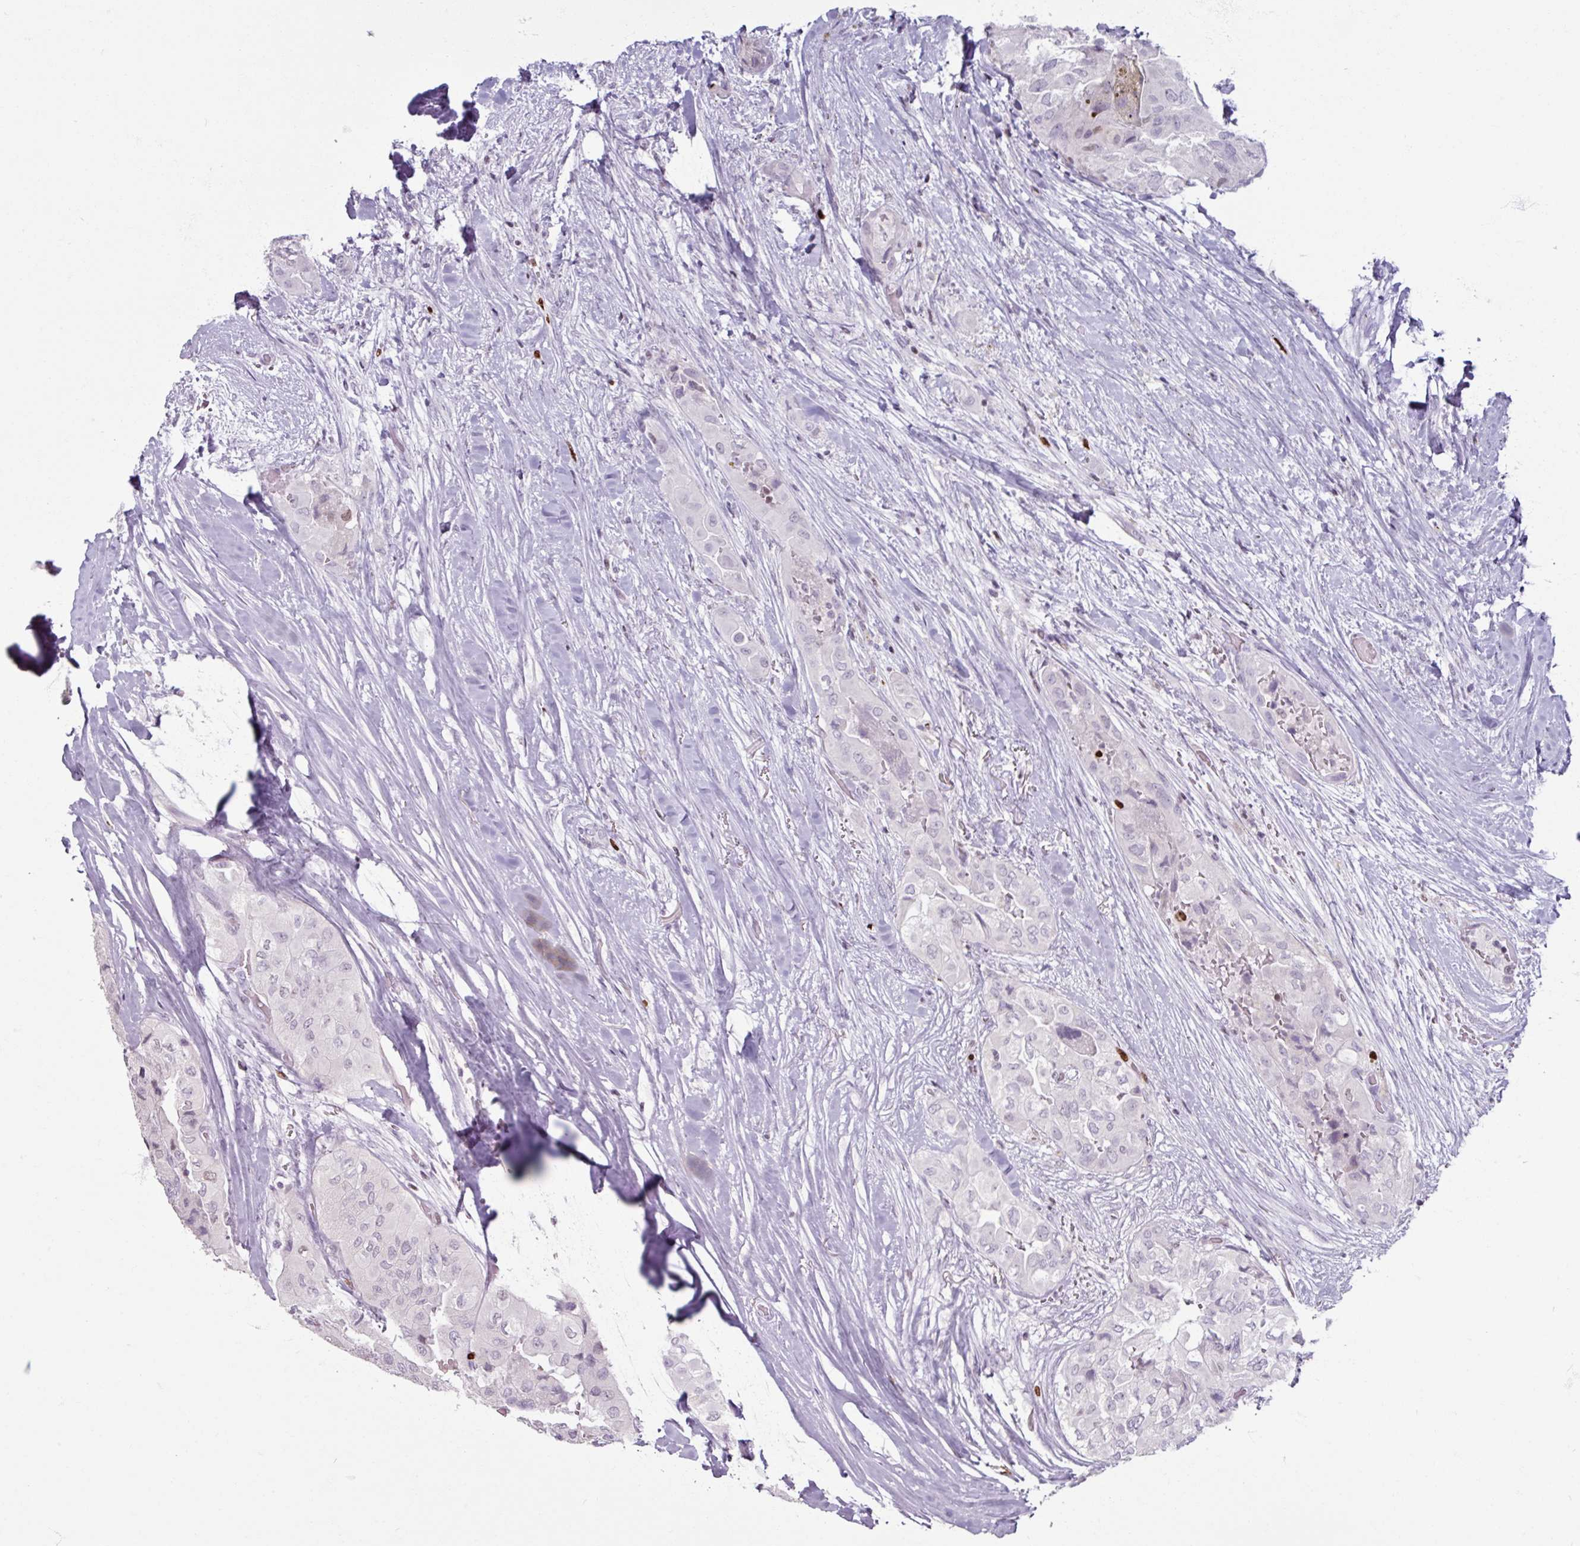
{"staining": {"intensity": "strong", "quantity": "<25%", "location": "nuclear"}, "tissue": "thyroid cancer", "cell_type": "Tumor cells", "image_type": "cancer", "snomed": [{"axis": "morphology", "description": "Normal tissue, NOS"}, {"axis": "morphology", "description": "Papillary adenocarcinoma, NOS"}, {"axis": "topography", "description": "Thyroid gland"}], "caption": "About <25% of tumor cells in thyroid papillary adenocarcinoma display strong nuclear protein expression as visualized by brown immunohistochemical staining.", "gene": "ATAD2", "patient": {"sex": "female", "age": 59}}